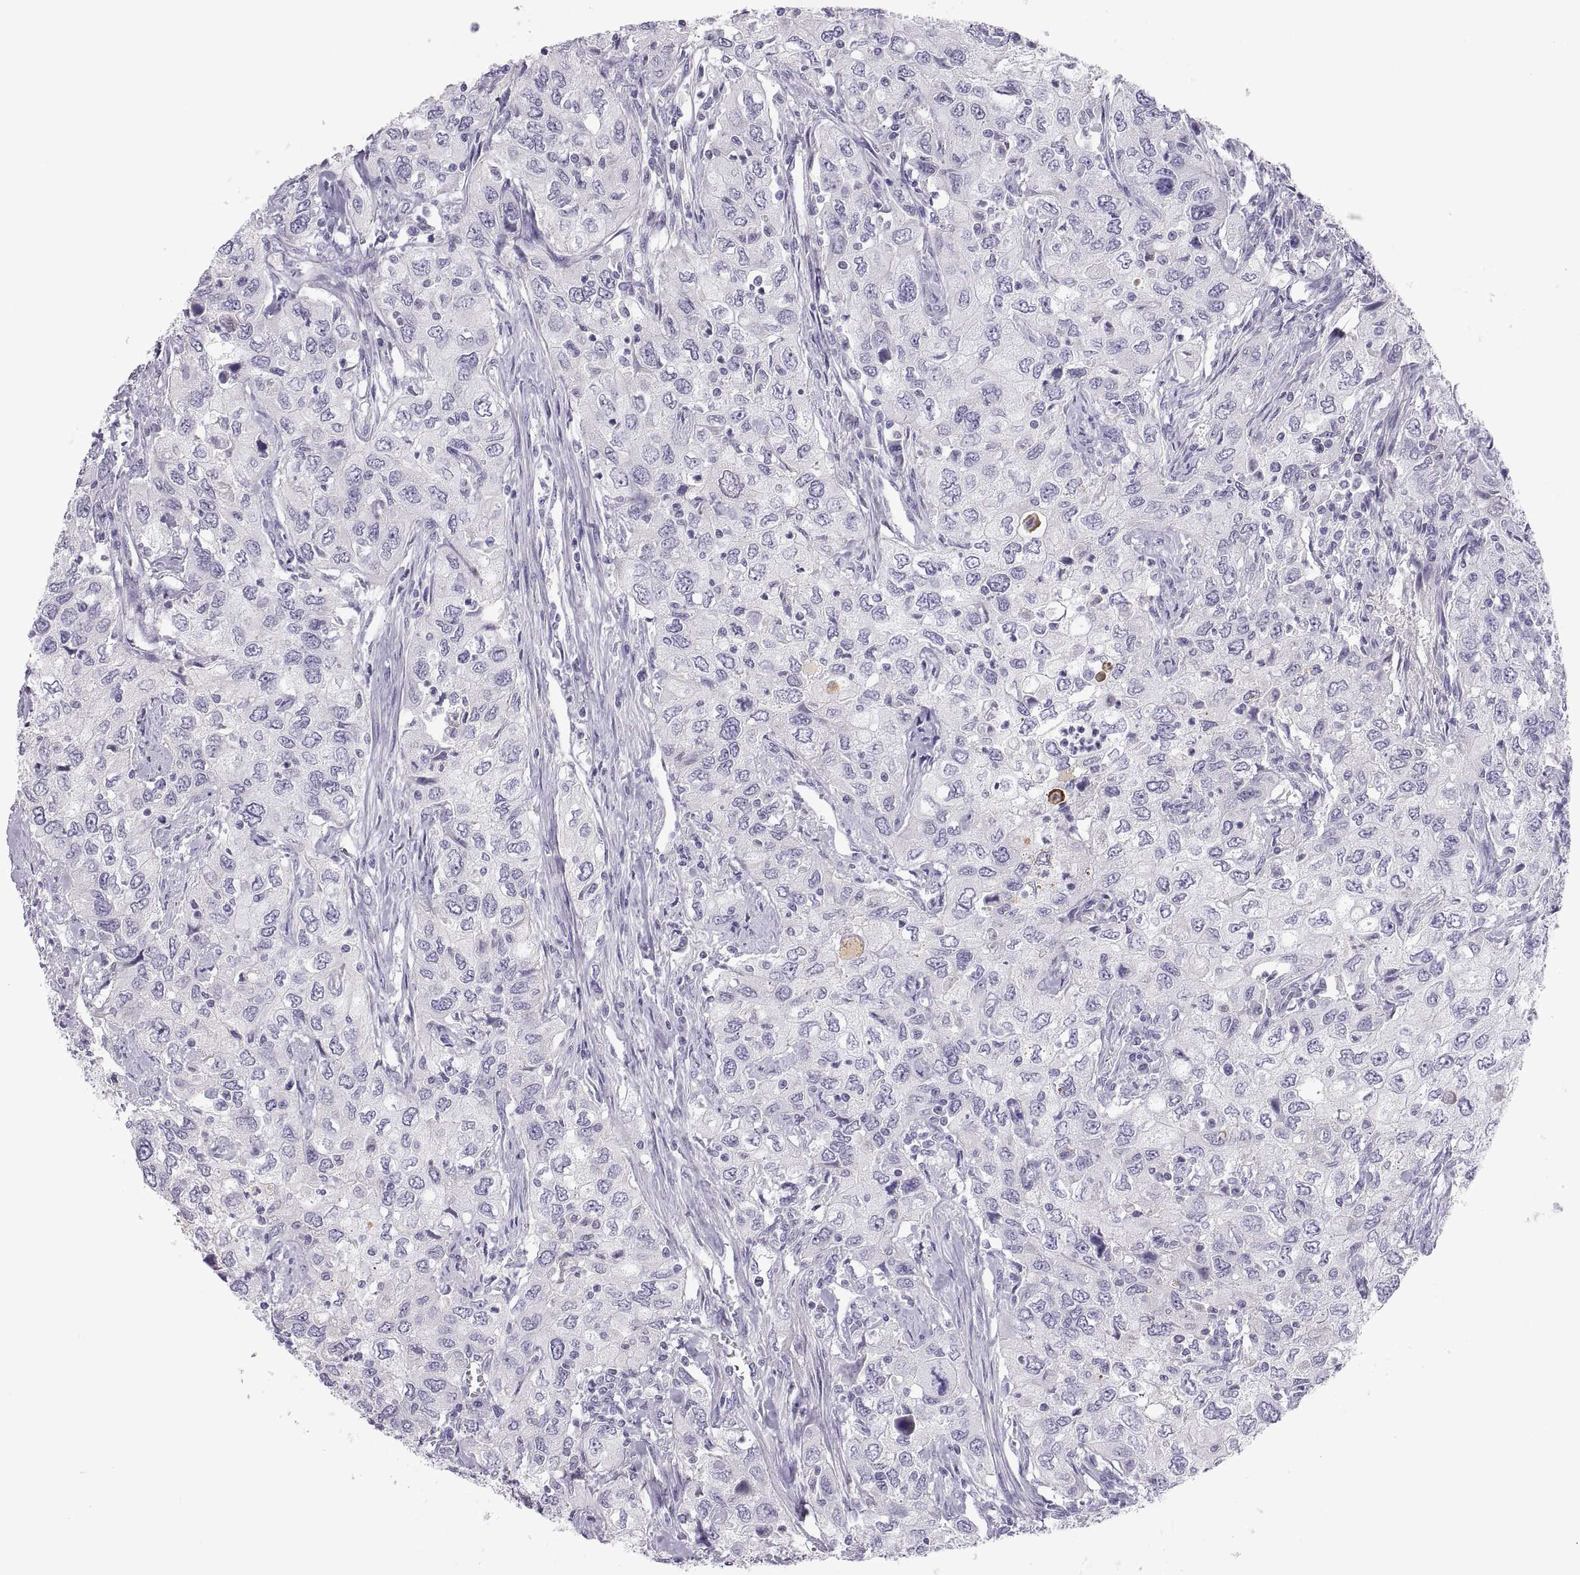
{"staining": {"intensity": "negative", "quantity": "none", "location": "none"}, "tissue": "urothelial cancer", "cell_type": "Tumor cells", "image_type": "cancer", "snomed": [{"axis": "morphology", "description": "Urothelial carcinoma, High grade"}, {"axis": "topography", "description": "Urinary bladder"}], "caption": "High magnification brightfield microscopy of urothelial carcinoma (high-grade) stained with DAB (brown) and counterstained with hematoxylin (blue): tumor cells show no significant staining. The staining was performed using DAB (3,3'-diaminobenzidine) to visualize the protein expression in brown, while the nuclei were stained in blue with hematoxylin (Magnification: 20x).", "gene": "MAGEB2", "patient": {"sex": "male", "age": 76}}